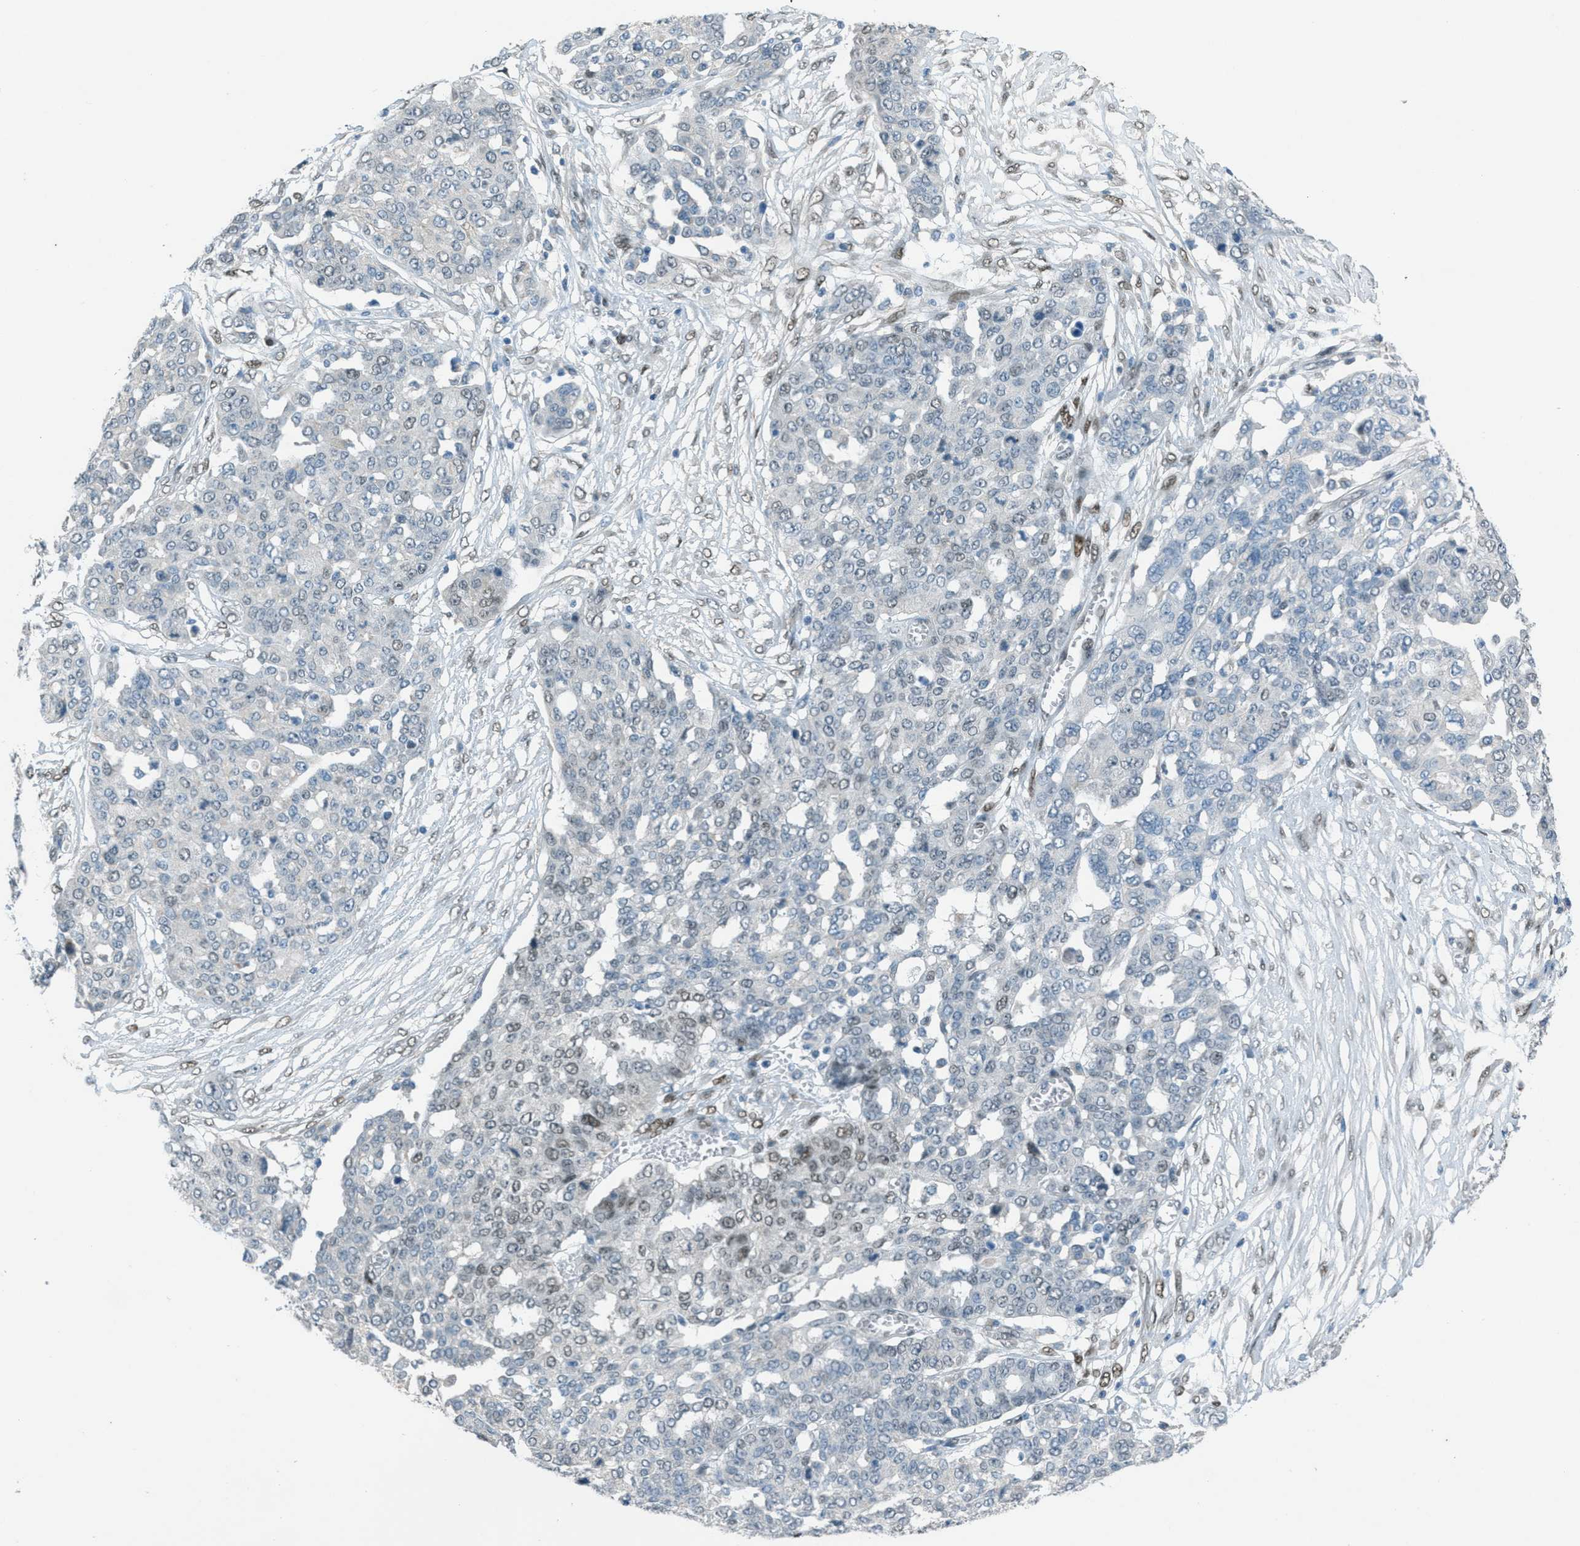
{"staining": {"intensity": "weak", "quantity": "<25%", "location": "nuclear"}, "tissue": "ovarian cancer", "cell_type": "Tumor cells", "image_type": "cancer", "snomed": [{"axis": "morphology", "description": "Cystadenocarcinoma, serous, NOS"}, {"axis": "topography", "description": "Soft tissue"}, {"axis": "topography", "description": "Ovary"}], "caption": "Immunohistochemical staining of human serous cystadenocarcinoma (ovarian) displays no significant positivity in tumor cells.", "gene": "TCF3", "patient": {"sex": "female", "age": 57}}